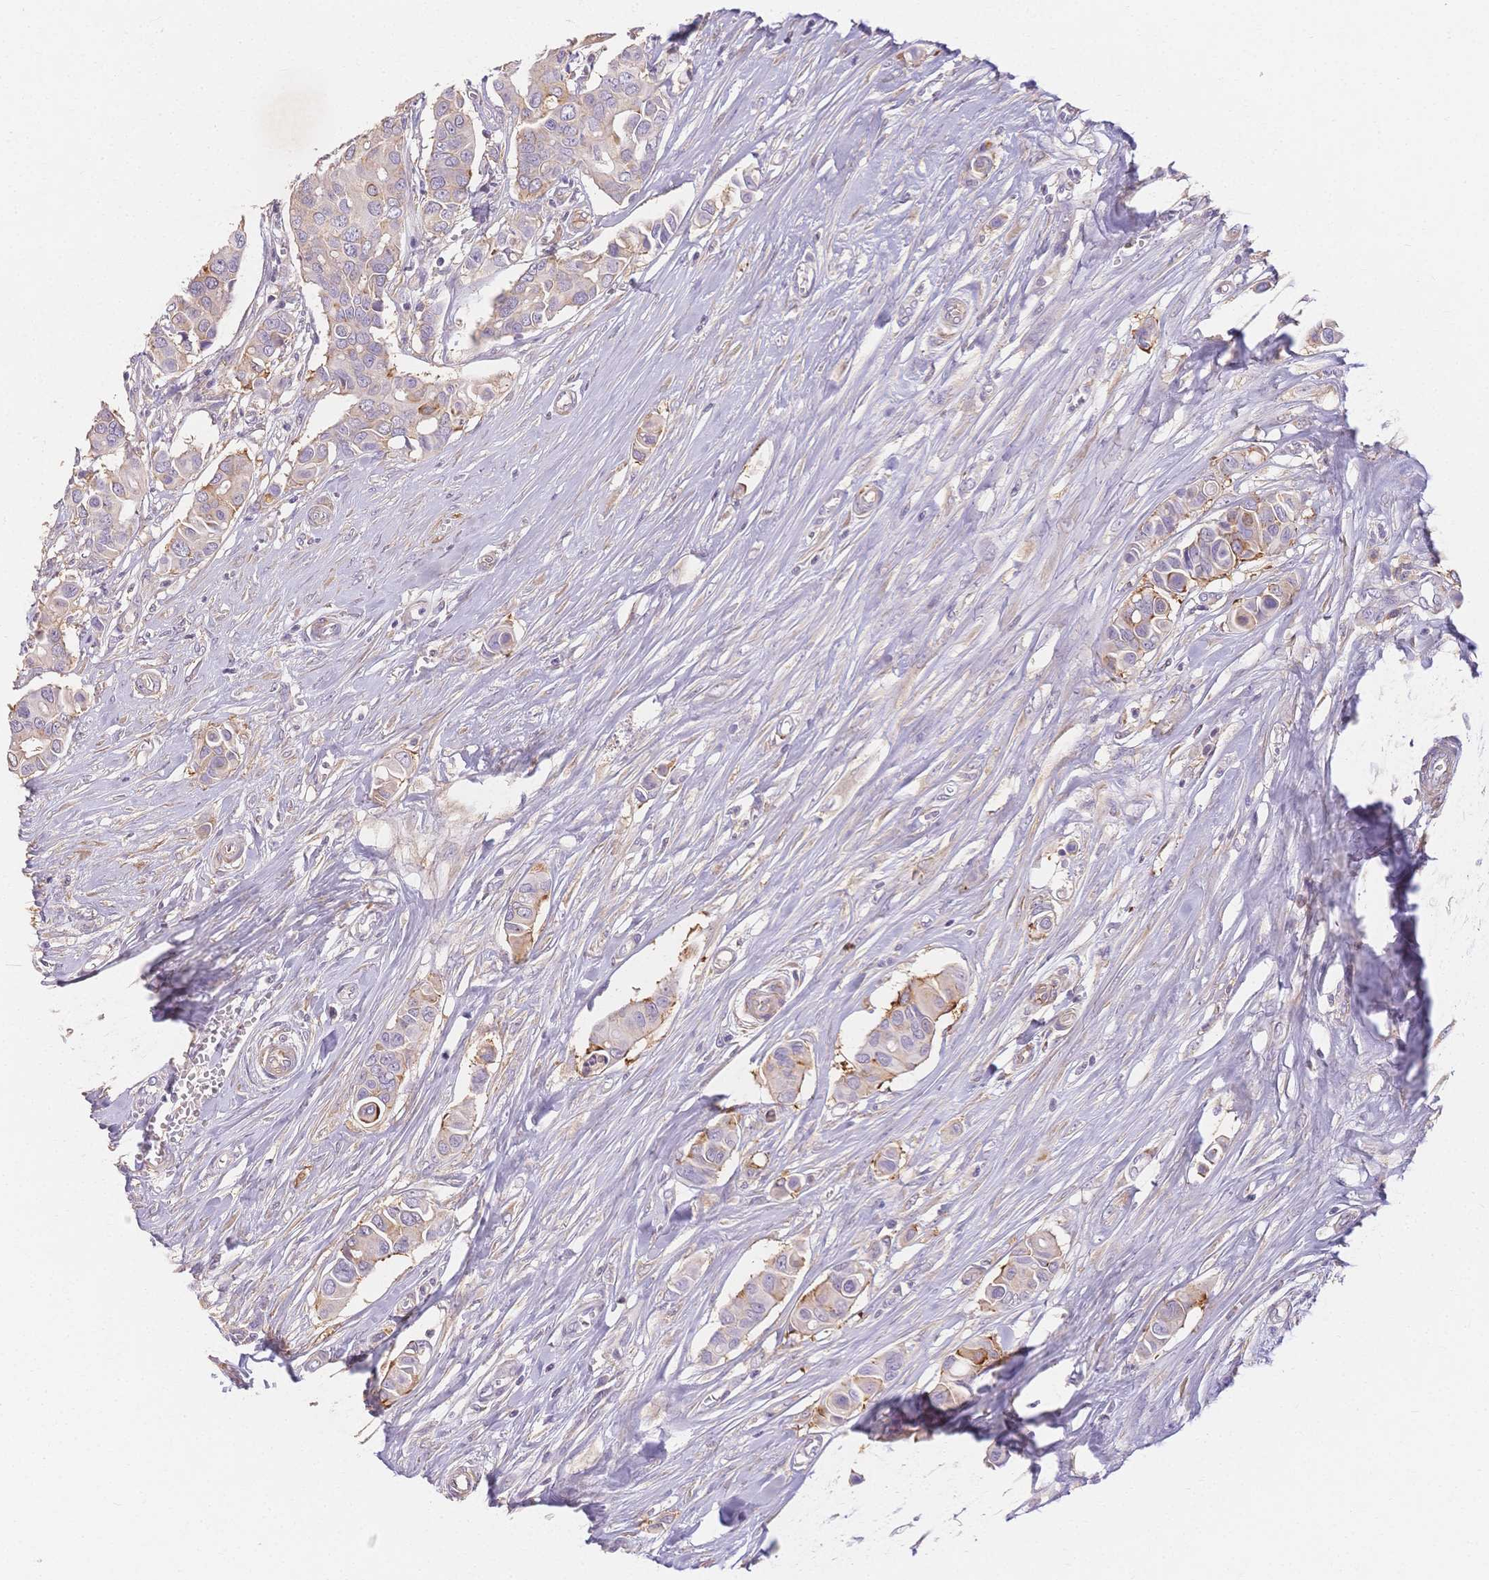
{"staining": {"intensity": "weak", "quantity": "<25%", "location": "cytoplasmic/membranous"}, "tissue": "breast cancer", "cell_type": "Tumor cells", "image_type": "cancer", "snomed": [{"axis": "morphology", "description": "Normal tissue, NOS"}, {"axis": "morphology", "description": "Duct carcinoma"}, {"axis": "topography", "description": "Skin"}, {"axis": "topography", "description": "Breast"}], "caption": "A high-resolution histopathology image shows immunohistochemistry (IHC) staining of breast invasive ductal carcinoma, which displays no significant positivity in tumor cells.", "gene": "HS3ST5", "patient": {"sex": "female", "age": 54}}